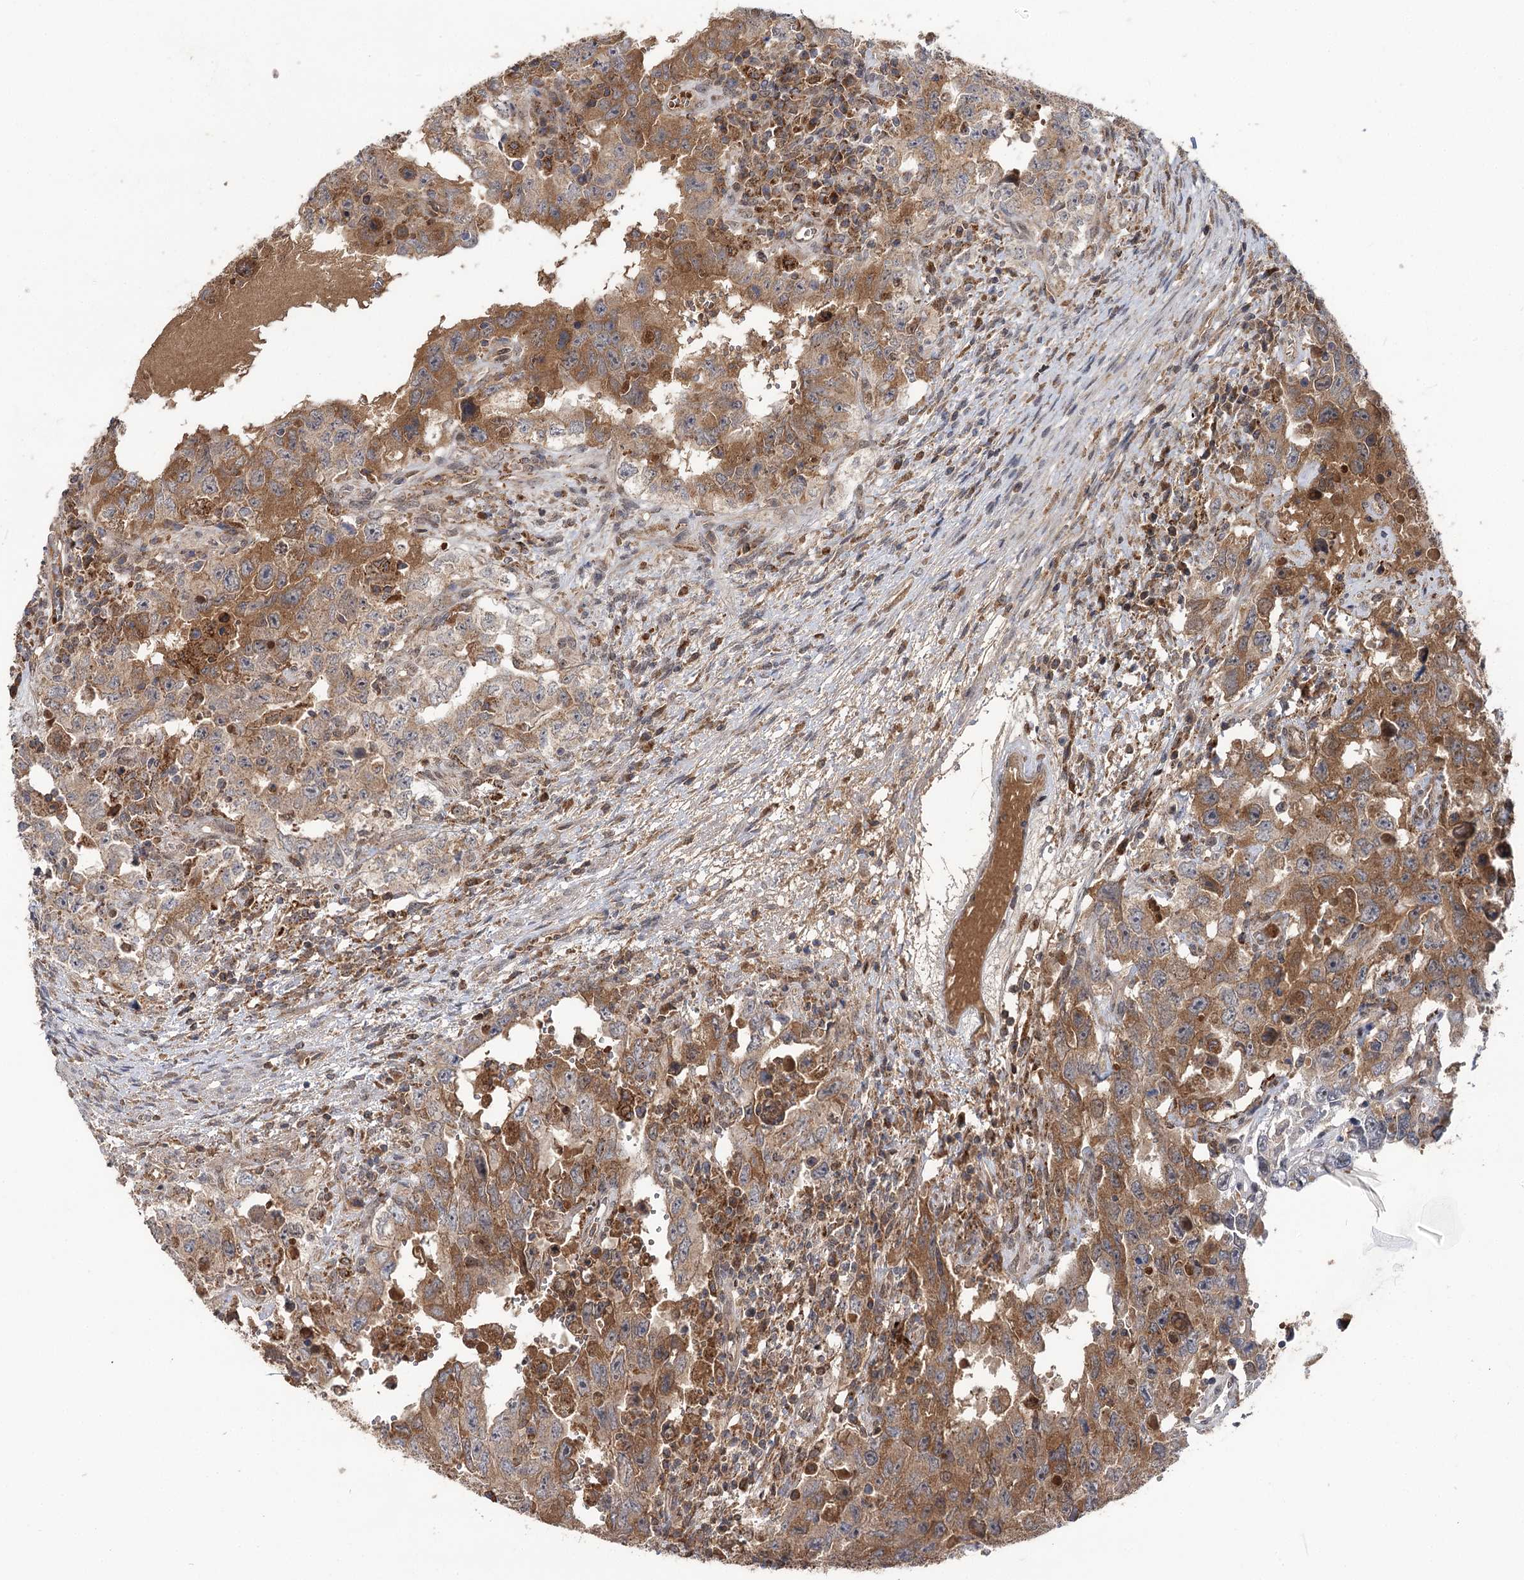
{"staining": {"intensity": "moderate", "quantity": "25%-75%", "location": "cytoplasmic/membranous"}, "tissue": "testis cancer", "cell_type": "Tumor cells", "image_type": "cancer", "snomed": [{"axis": "morphology", "description": "Carcinoma, Embryonal, NOS"}, {"axis": "topography", "description": "Testis"}], "caption": "Testis embryonal carcinoma stained with IHC reveals moderate cytoplasmic/membranous expression in approximately 25%-75% of tumor cells.", "gene": "MSANTD2", "patient": {"sex": "male", "age": 26}}